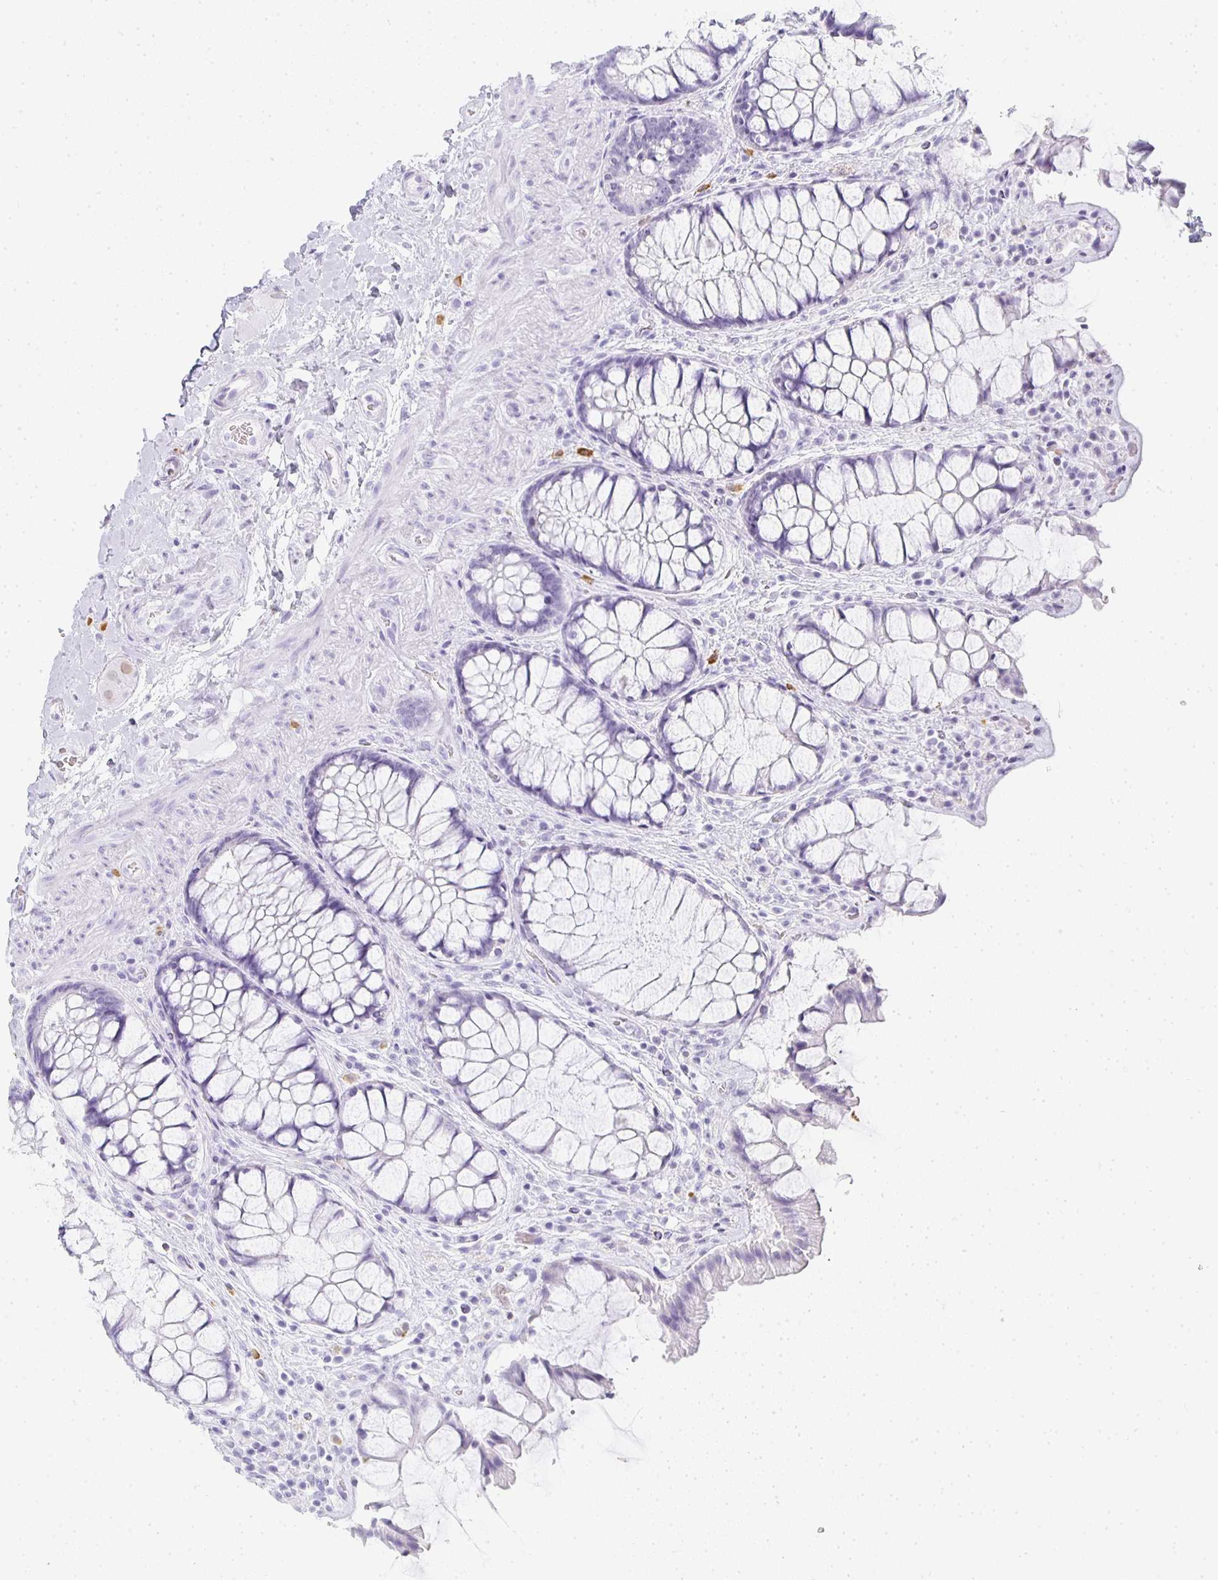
{"staining": {"intensity": "negative", "quantity": "none", "location": "none"}, "tissue": "rectum", "cell_type": "Glandular cells", "image_type": "normal", "snomed": [{"axis": "morphology", "description": "Normal tissue, NOS"}, {"axis": "topography", "description": "Rectum"}], "caption": "Immunohistochemical staining of unremarkable human rectum displays no significant expression in glandular cells. Nuclei are stained in blue.", "gene": "TPSD1", "patient": {"sex": "female", "age": 58}}